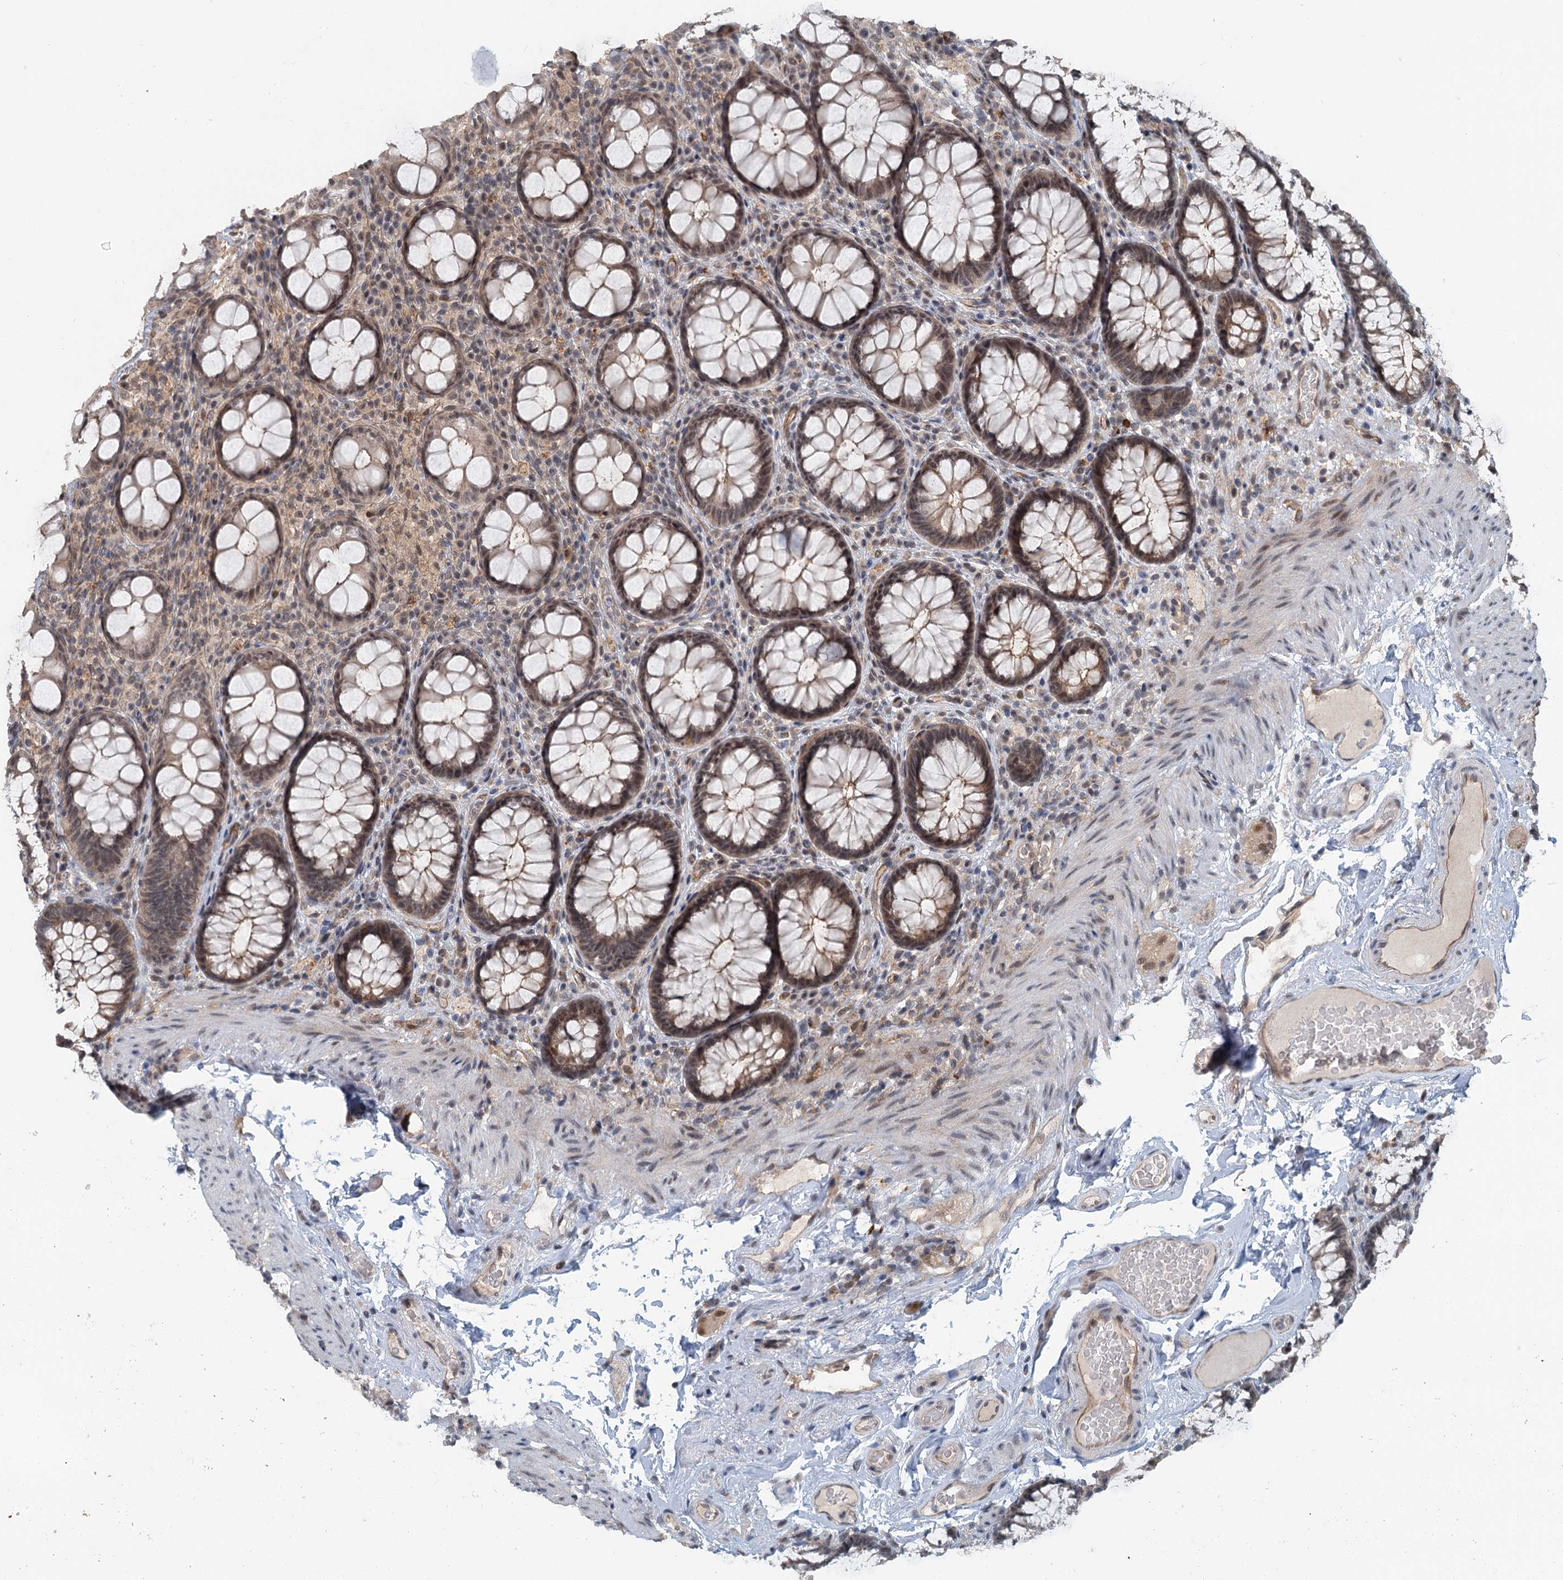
{"staining": {"intensity": "moderate", "quantity": ">75%", "location": "cytoplasmic/membranous,nuclear"}, "tissue": "rectum", "cell_type": "Glandular cells", "image_type": "normal", "snomed": [{"axis": "morphology", "description": "Normal tissue, NOS"}, {"axis": "topography", "description": "Rectum"}], "caption": "IHC image of benign rectum stained for a protein (brown), which exhibits medium levels of moderate cytoplasmic/membranous,nuclear expression in about >75% of glandular cells.", "gene": "TAS2R42", "patient": {"sex": "male", "age": 83}}